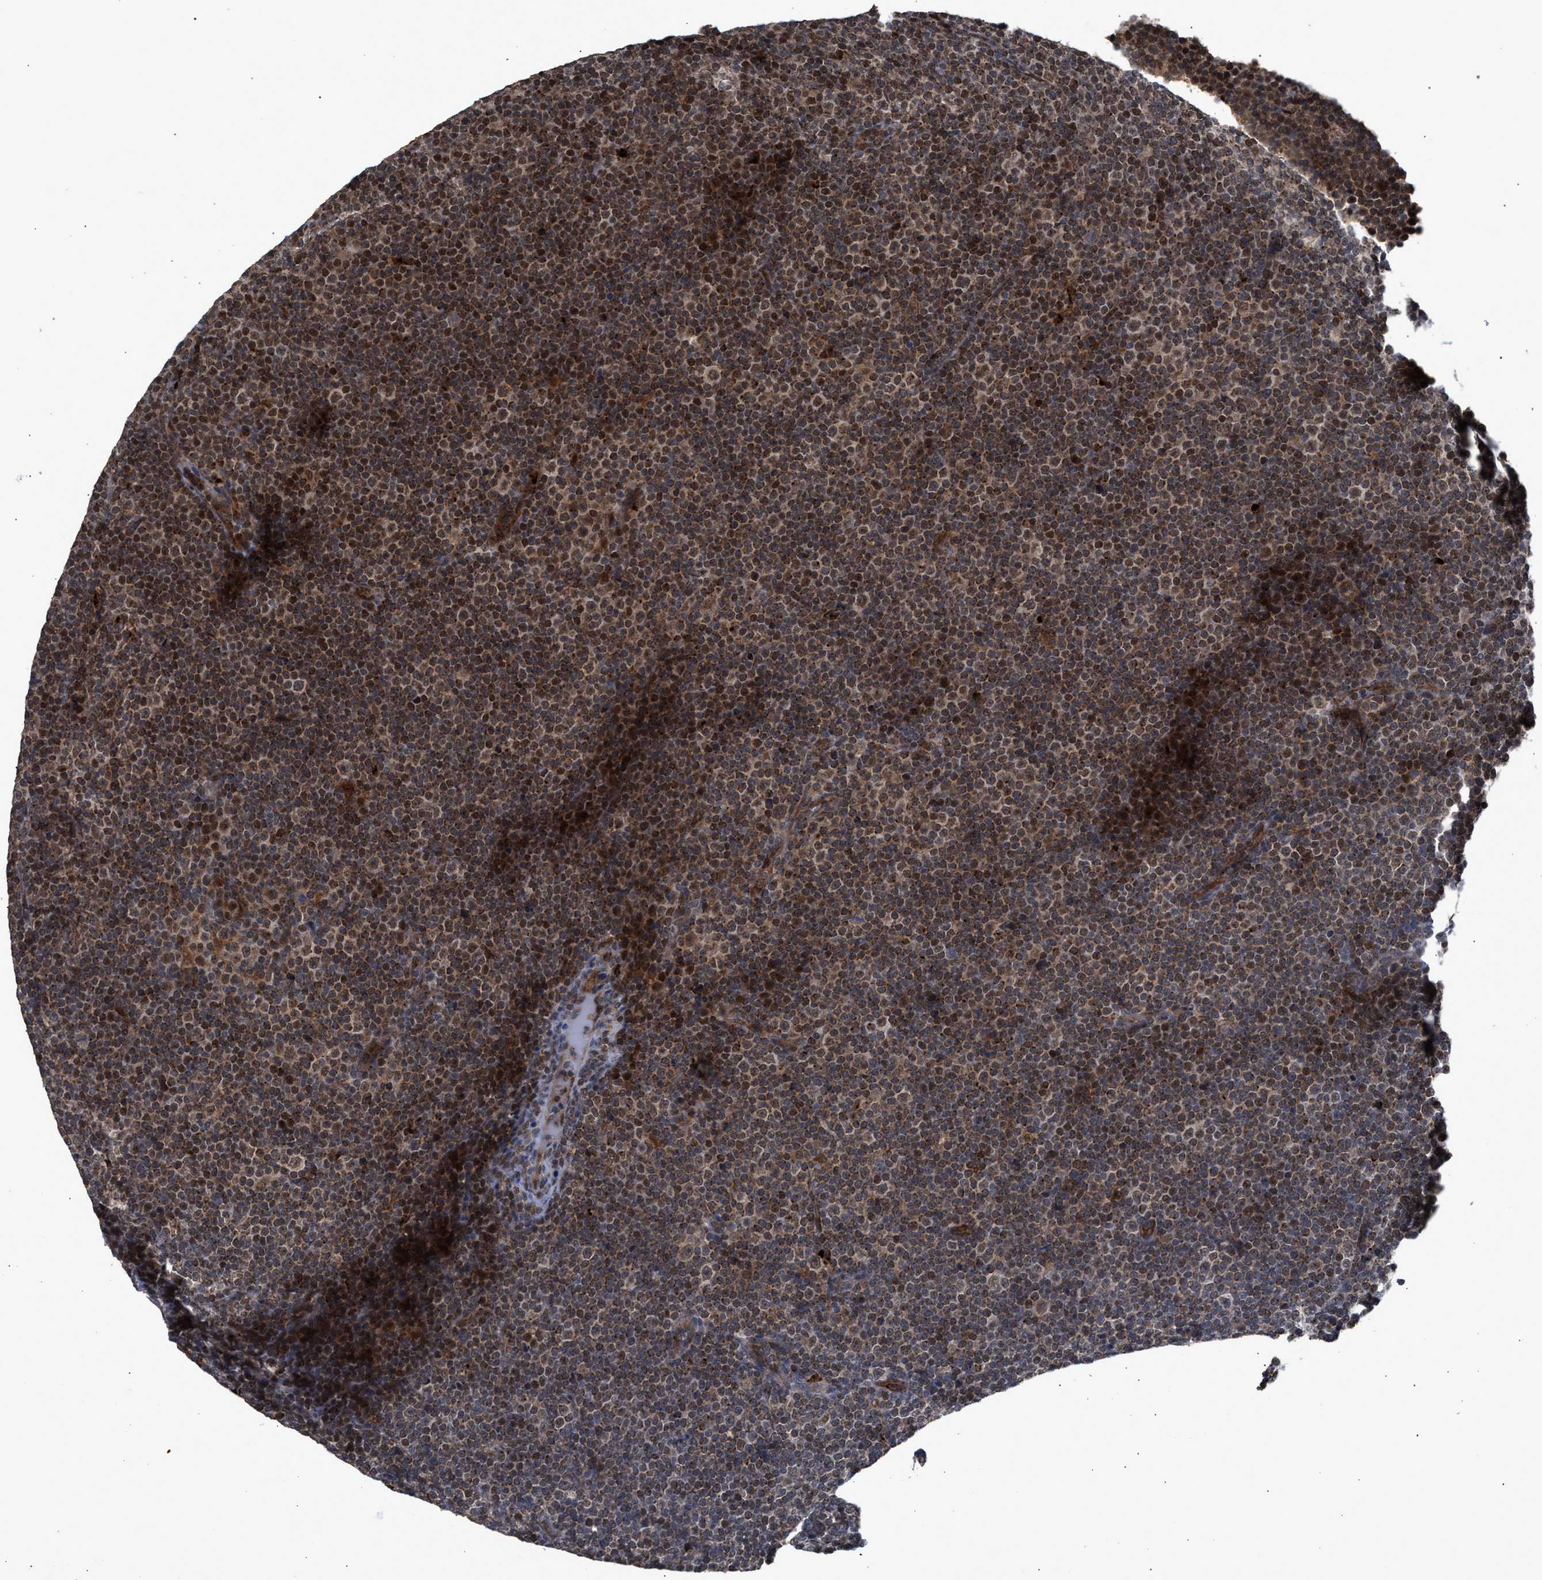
{"staining": {"intensity": "weak", "quantity": ">75%", "location": "cytoplasmic/membranous,nuclear"}, "tissue": "lymphoma", "cell_type": "Tumor cells", "image_type": "cancer", "snomed": [{"axis": "morphology", "description": "Malignant lymphoma, non-Hodgkin's type, Low grade"}, {"axis": "topography", "description": "Lymph node"}], "caption": "This micrograph exhibits IHC staining of lymphoma, with low weak cytoplasmic/membranous and nuclear positivity in about >75% of tumor cells.", "gene": "MKNK2", "patient": {"sex": "female", "age": 67}}